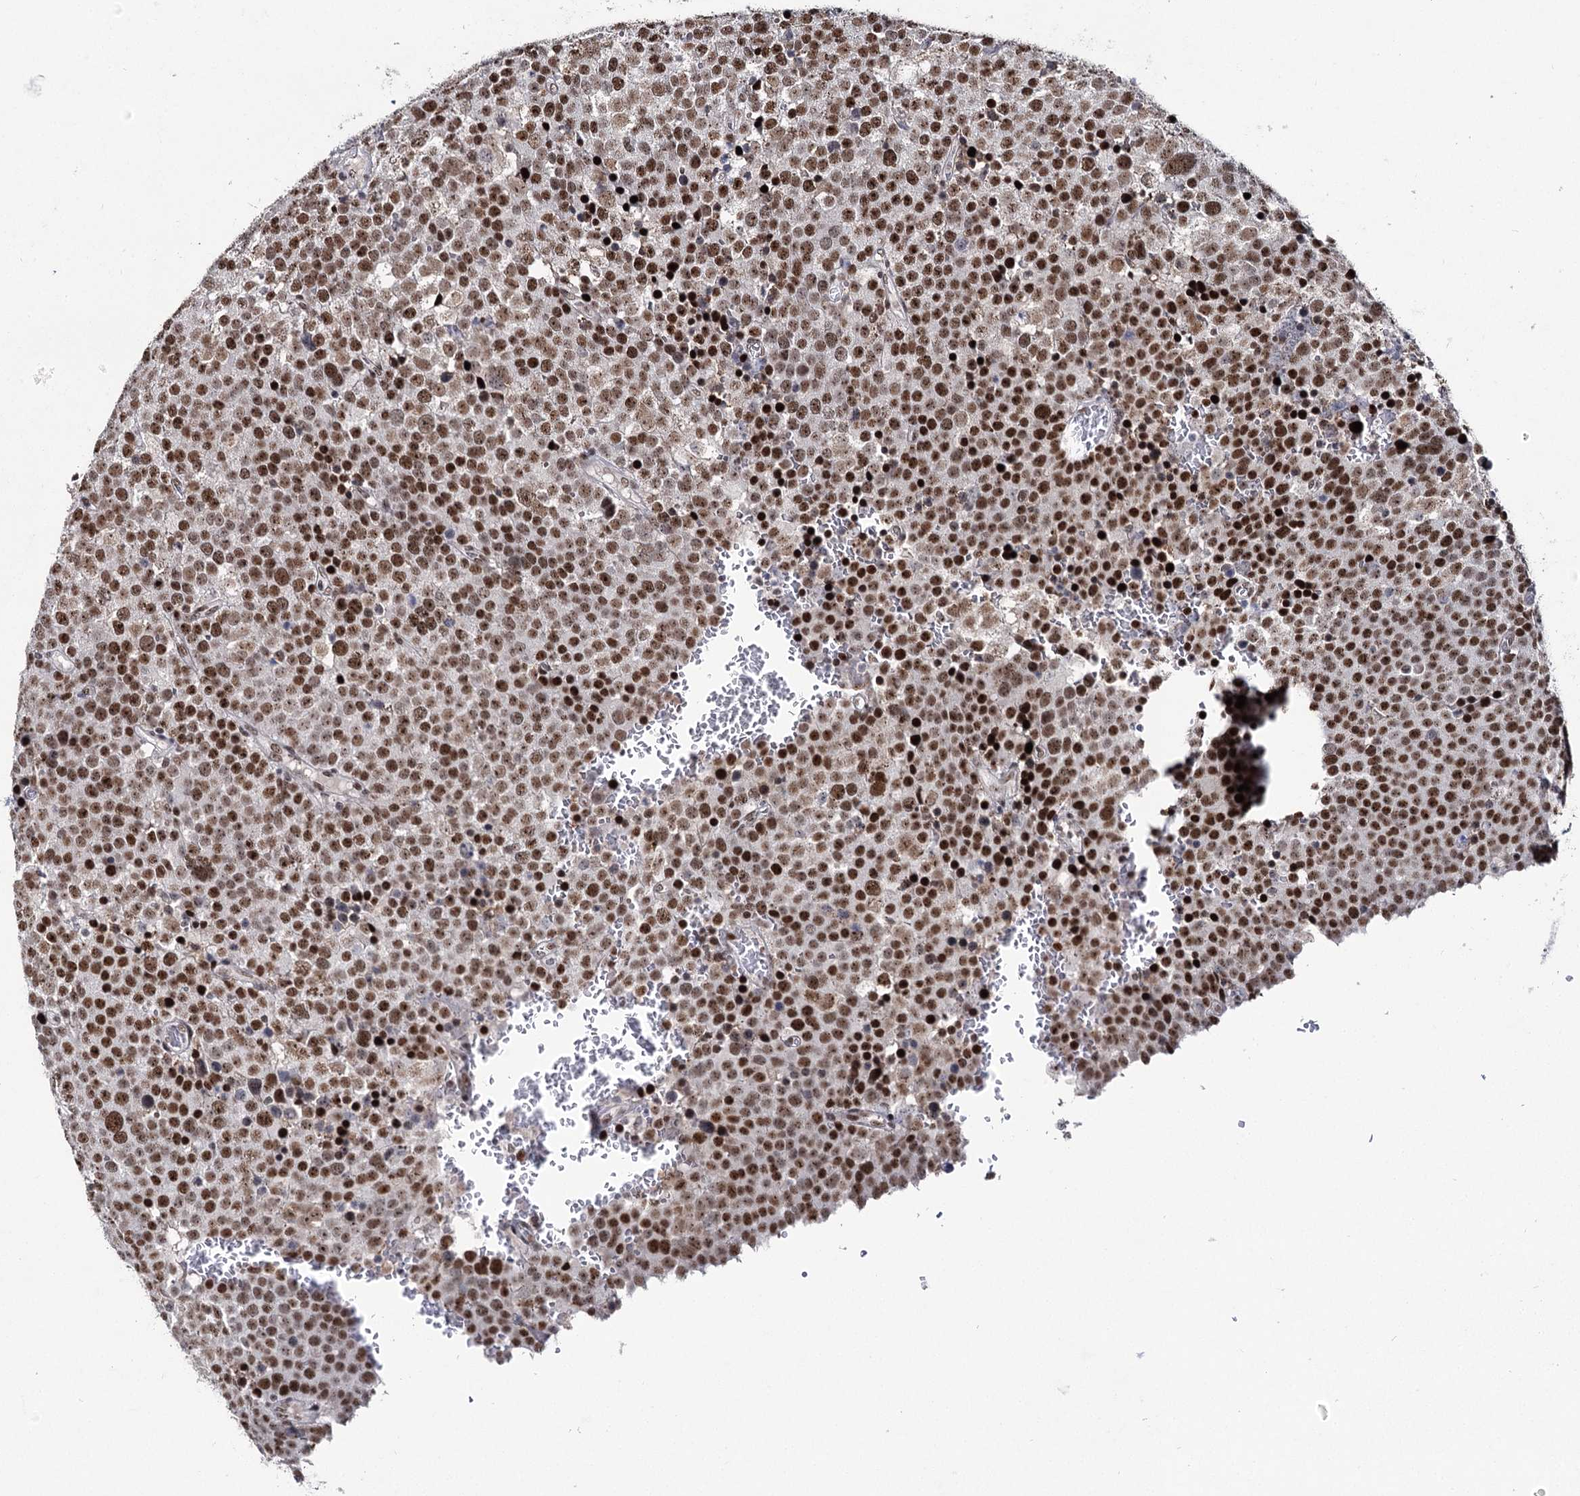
{"staining": {"intensity": "strong", "quantity": ">75%", "location": "nuclear"}, "tissue": "testis cancer", "cell_type": "Tumor cells", "image_type": "cancer", "snomed": [{"axis": "morphology", "description": "Seminoma, NOS"}, {"axis": "topography", "description": "Testis"}], "caption": "Strong nuclear protein positivity is appreciated in about >75% of tumor cells in testis cancer.", "gene": "SCAF8", "patient": {"sex": "male", "age": 71}}